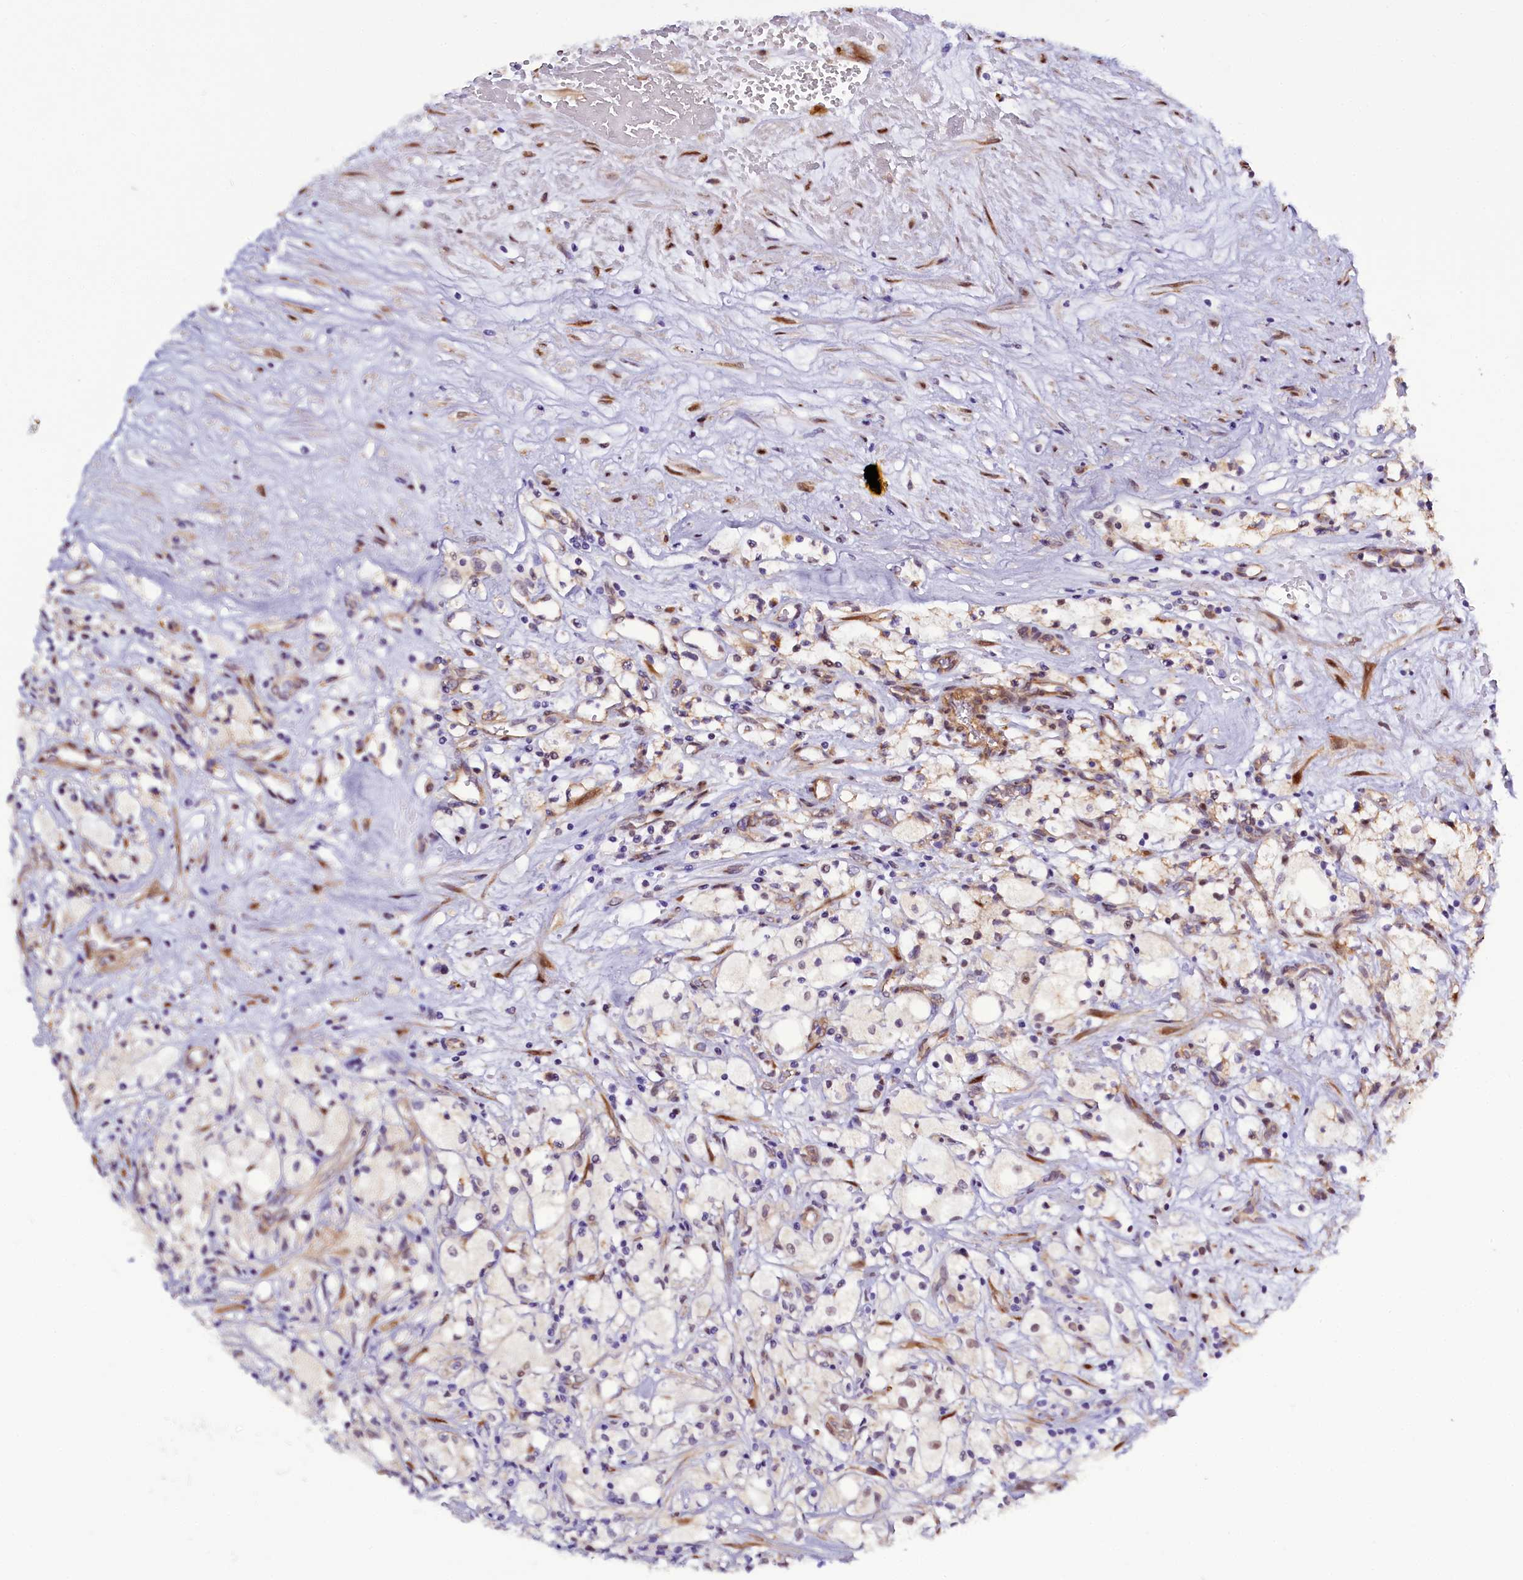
{"staining": {"intensity": "weak", "quantity": "<25%", "location": "cytoplasmic/membranous"}, "tissue": "renal cancer", "cell_type": "Tumor cells", "image_type": "cancer", "snomed": [{"axis": "morphology", "description": "Adenocarcinoma, NOS"}, {"axis": "topography", "description": "Kidney"}], "caption": "High magnification brightfield microscopy of renal cancer stained with DAB (3,3'-diaminobenzidine) (brown) and counterstained with hematoxylin (blue): tumor cells show no significant positivity.", "gene": "UACA", "patient": {"sex": "male", "age": 59}}